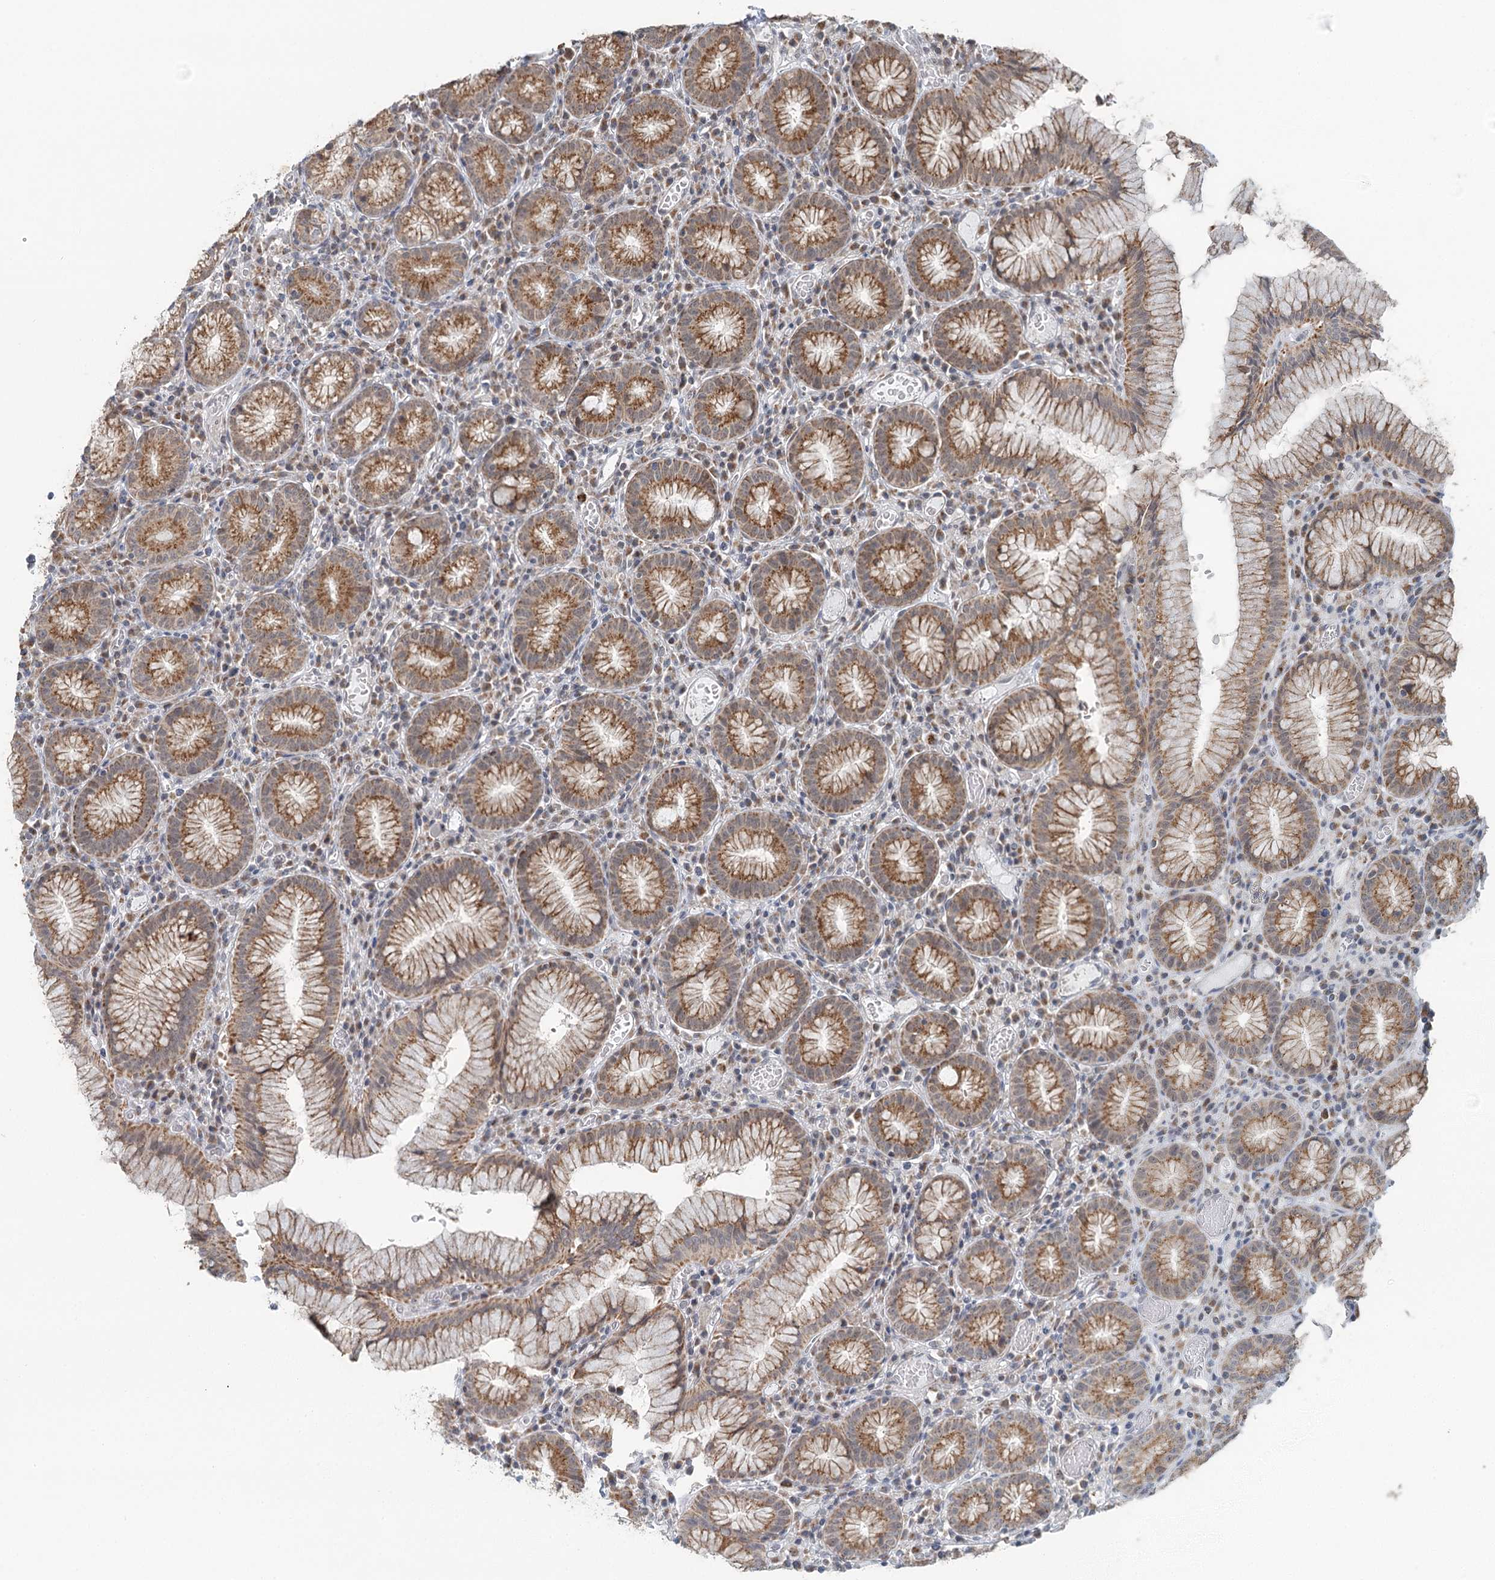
{"staining": {"intensity": "strong", "quantity": ">75%", "location": "cytoplasmic/membranous"}, "tissue": "stomach", "cell_type": "Glandular cells", "image_type": "normal", "snomed": [{"axis": "morphology", "description": "Normal tissue, NOS"}, {"axis": "topography", "description": "Stomach"}], "caption": "Protein expression analysis of unremarkable stomach displays strong cytoplasmic/membranous expression in approximately >75% of glandular cells.", "gene": "RNF150", "patient": {"sex": "male", "age": 55}}